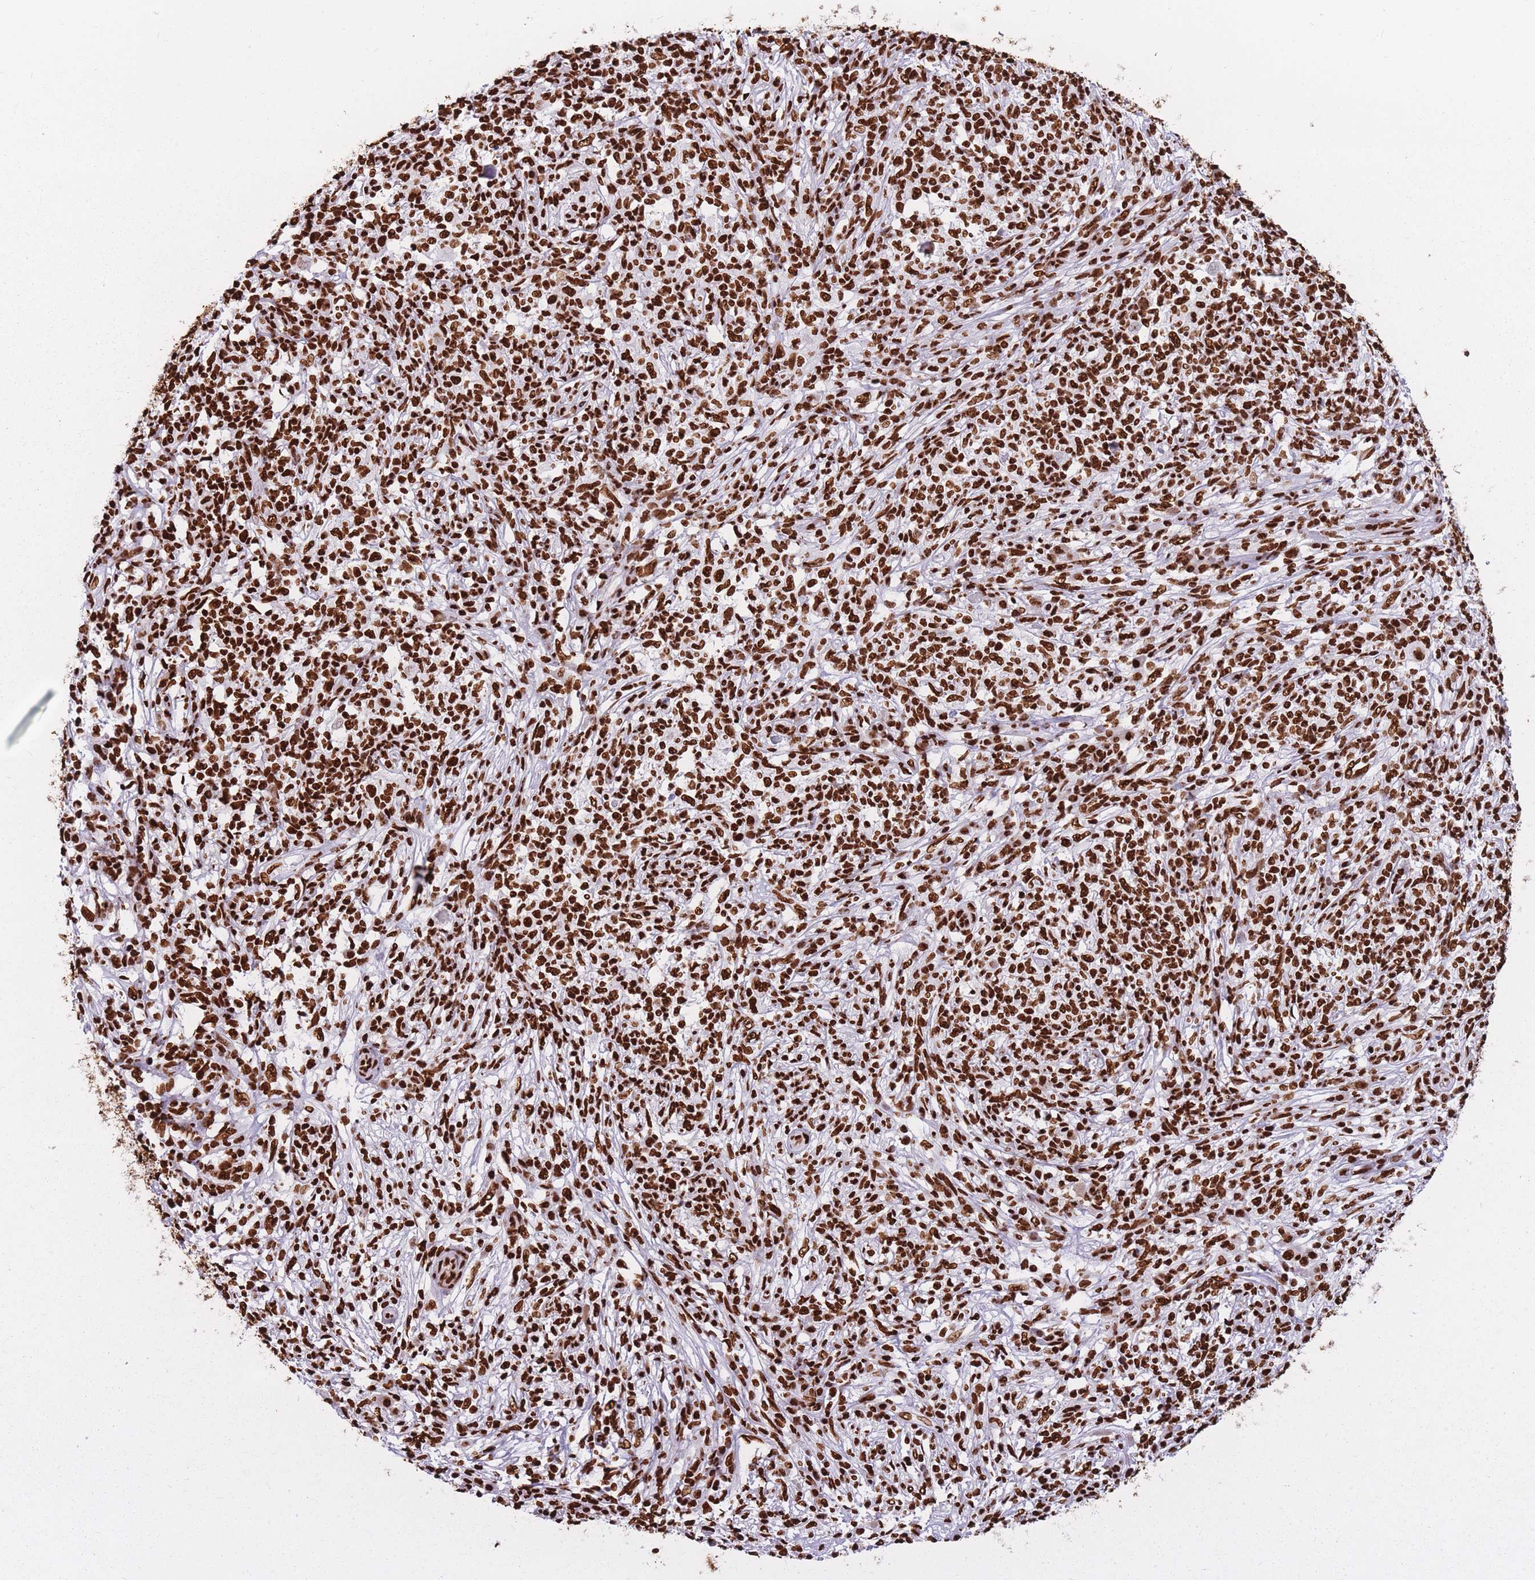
{"staining": {"intensity": "strong", "quantity": ">75%", "location": "nuclear"}, "tissue": "melanoma", "cell_type": "Tumor cells", "image_type": "cancer", "snomed": [{"axis": "morphology", "description": "Malignant melanoma, NOS"}, {"axis": "topography", "description": "Skin"}], "caption": "A micrograph of human malignant melanoma stained for a protein displays strong nuclear brown staining in tumor cells.", "gene": "HNRNPUL1", "patient": {"sex": "male", "age": 66}}